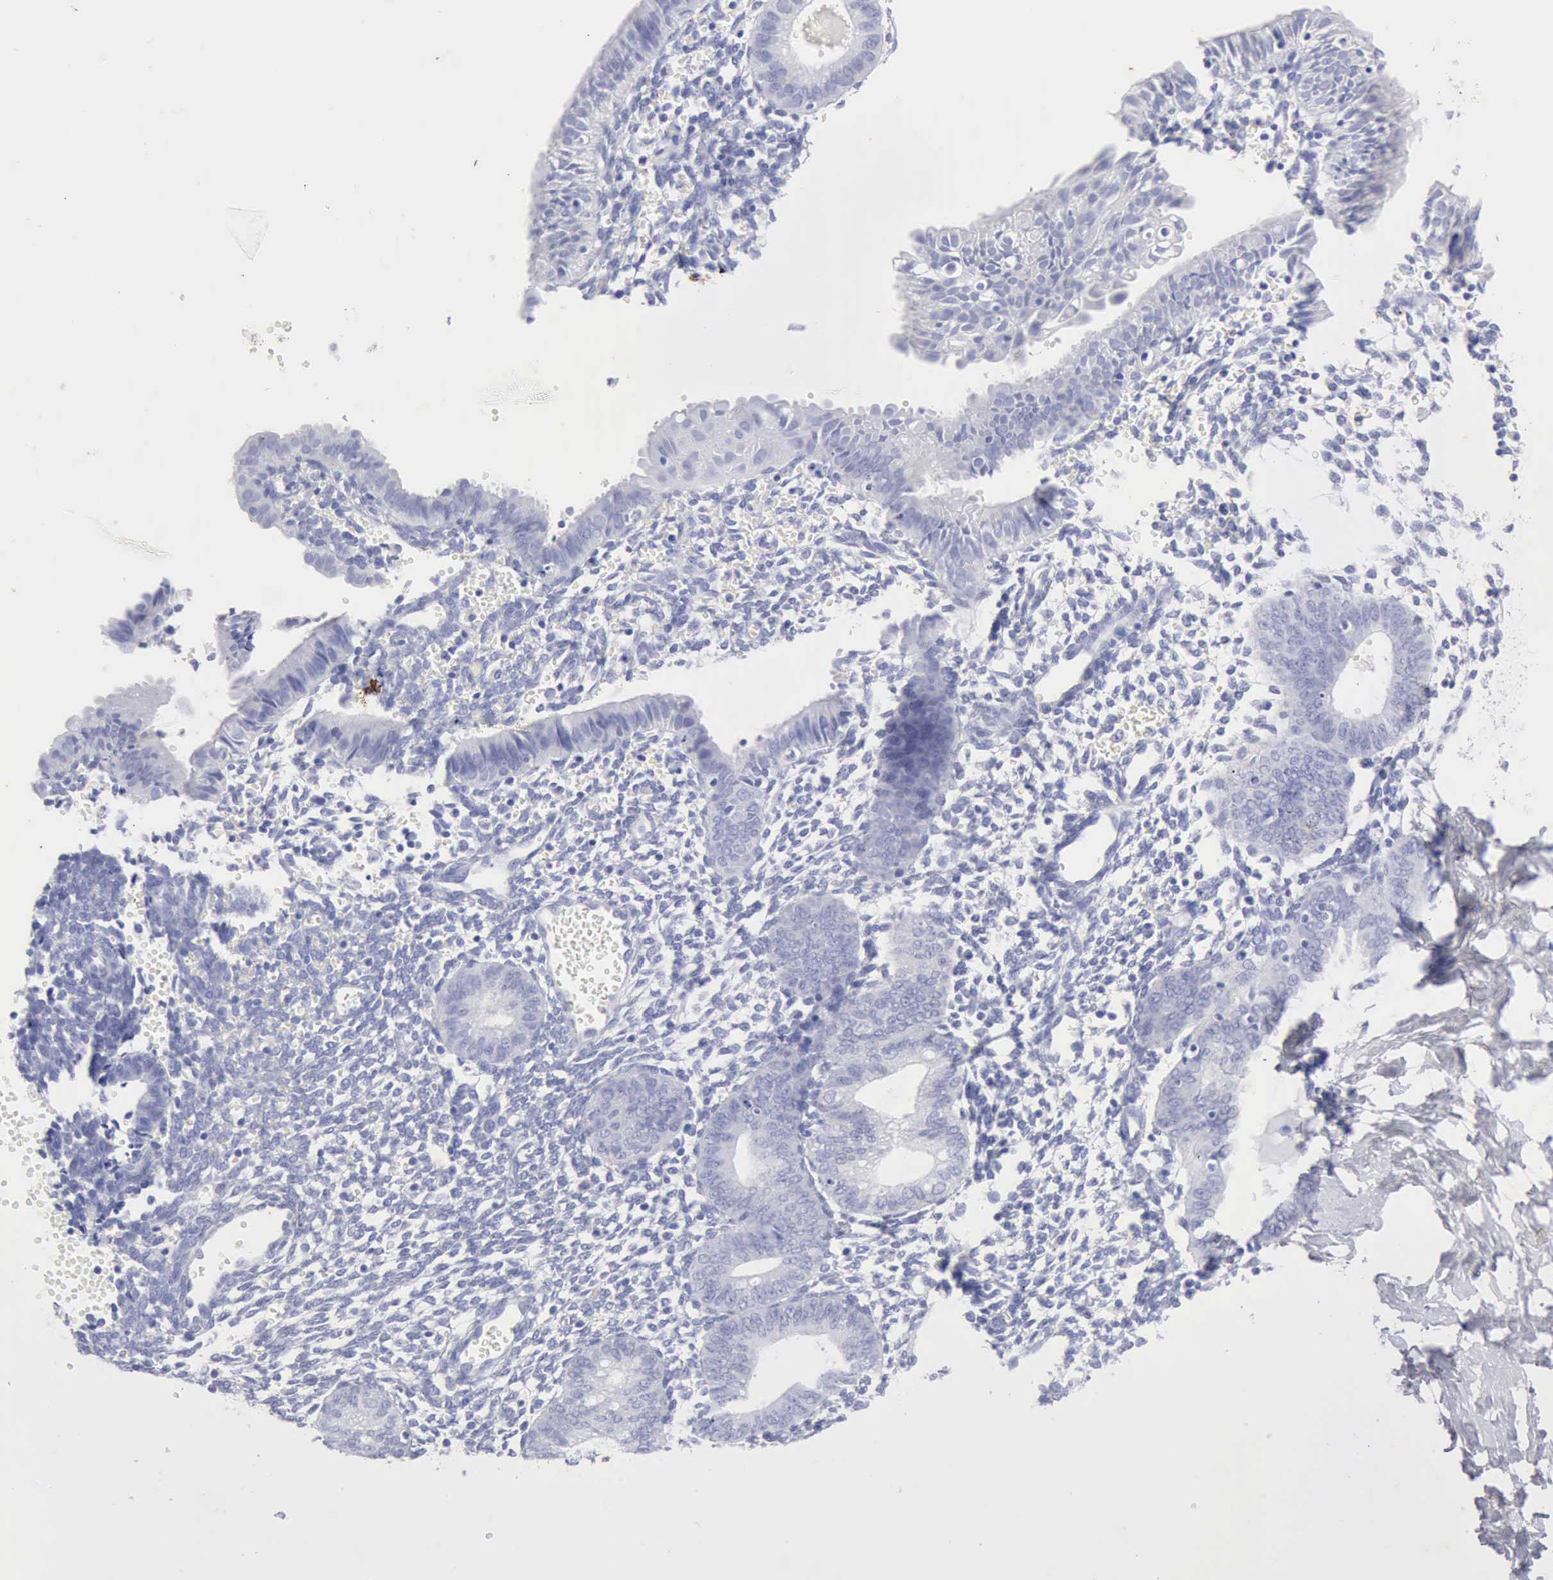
{"staining": {"intensity": "negative", "quantity": "none", "location": "none"}, "tissue": "endometrium", "cell_type": "Cells in endometrial stroma", "image_type": "normal", "snomed": [{"axis": "morphology", "description": "Normal tissue, NOS"}, {"axis": "topography", "description": "Endometrium"}], "caption": "High magnification brightfield microscopy of benign endometrium stained with DAB (3,3'-diaminobenzidine) (brown) and counterstained with hematoxylin (blue): cells in endometrial stroma show no significant staining.", "gene": "KRT10", "patient": {"sex": "female", "age": 61}}